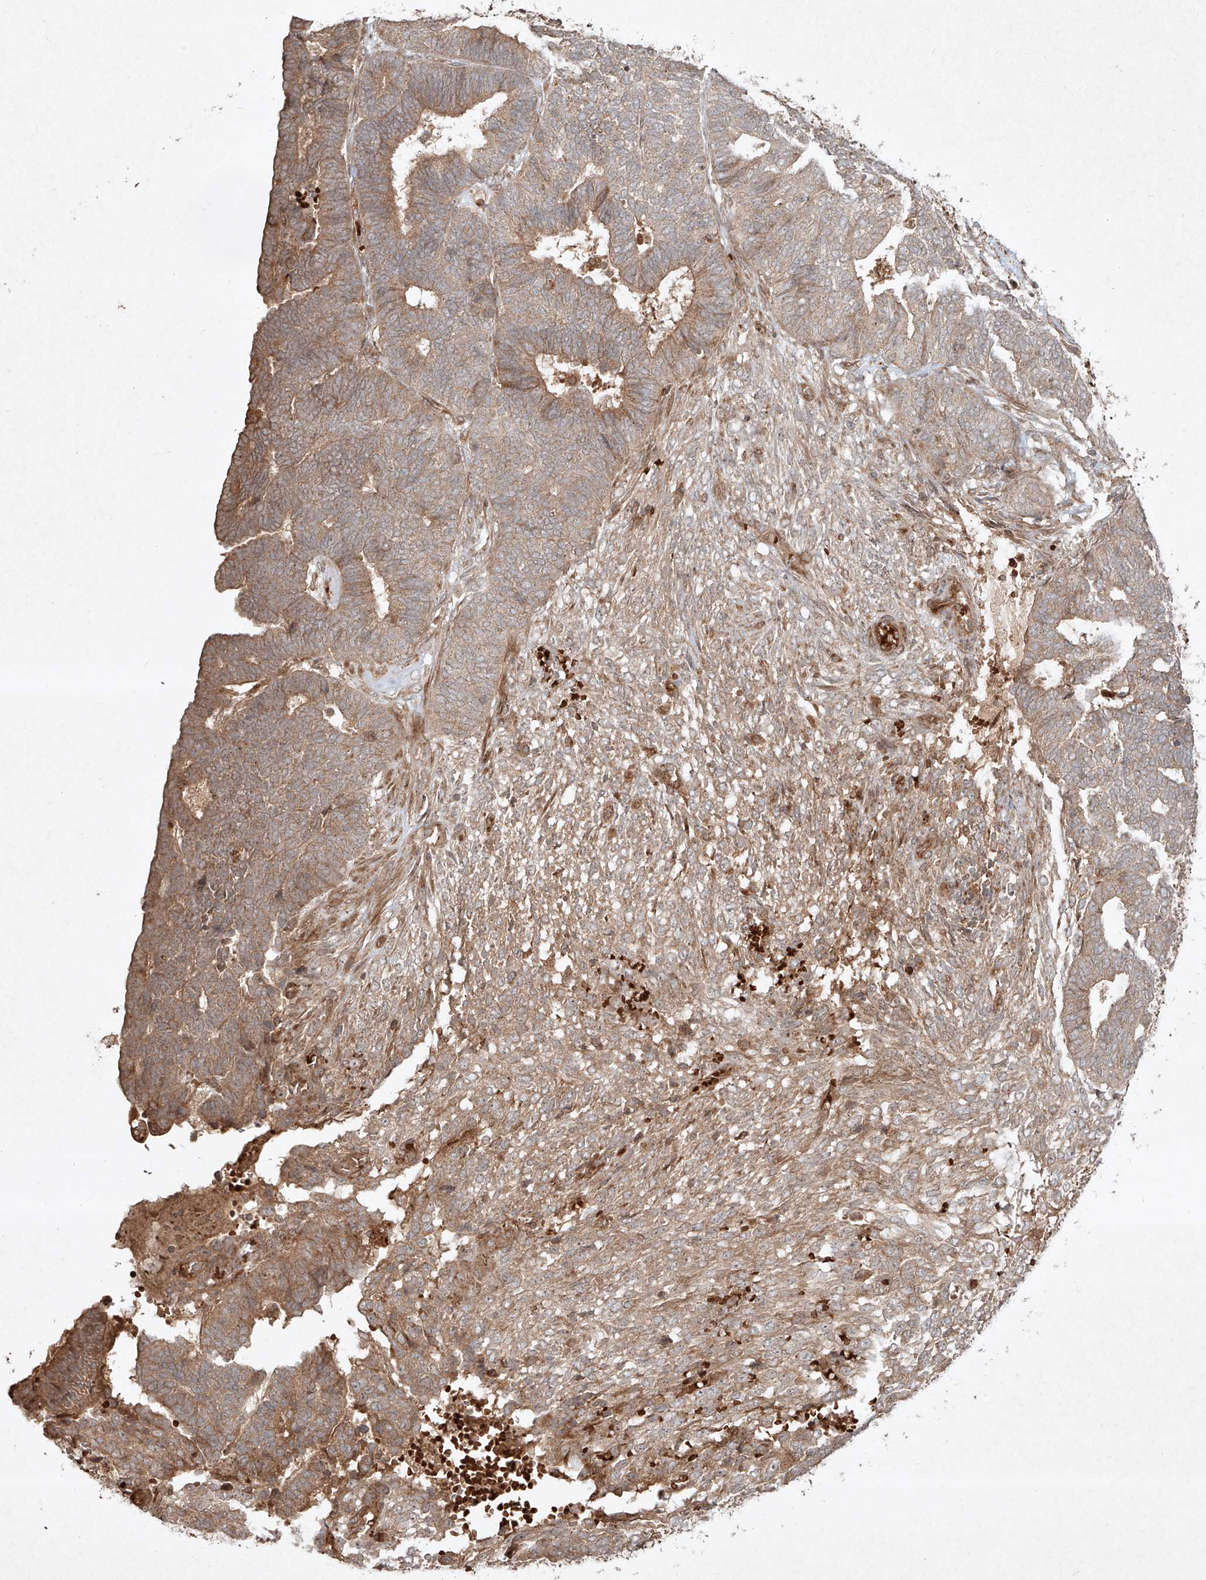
{"staining": {"intensity": "weak", "quantity": ">75%", "location": "cytoplasmic/membranous"}, "tissue": "endometrial cancer", "cell_type": "Tumor cells", "image_type": "cancer", "snomed": [{"axis": "morphology", "description": "Adenocarcinoma, NOS"}, {"axis": "topography", "description": "Endometrium"}], "caption": "Endometrial cancer stained for a protein reveals weak cytoplasmic/membranous positivity in tumor cells.", "gene": "CYYR1", "patient": {"sex": "female", "age": 70}}